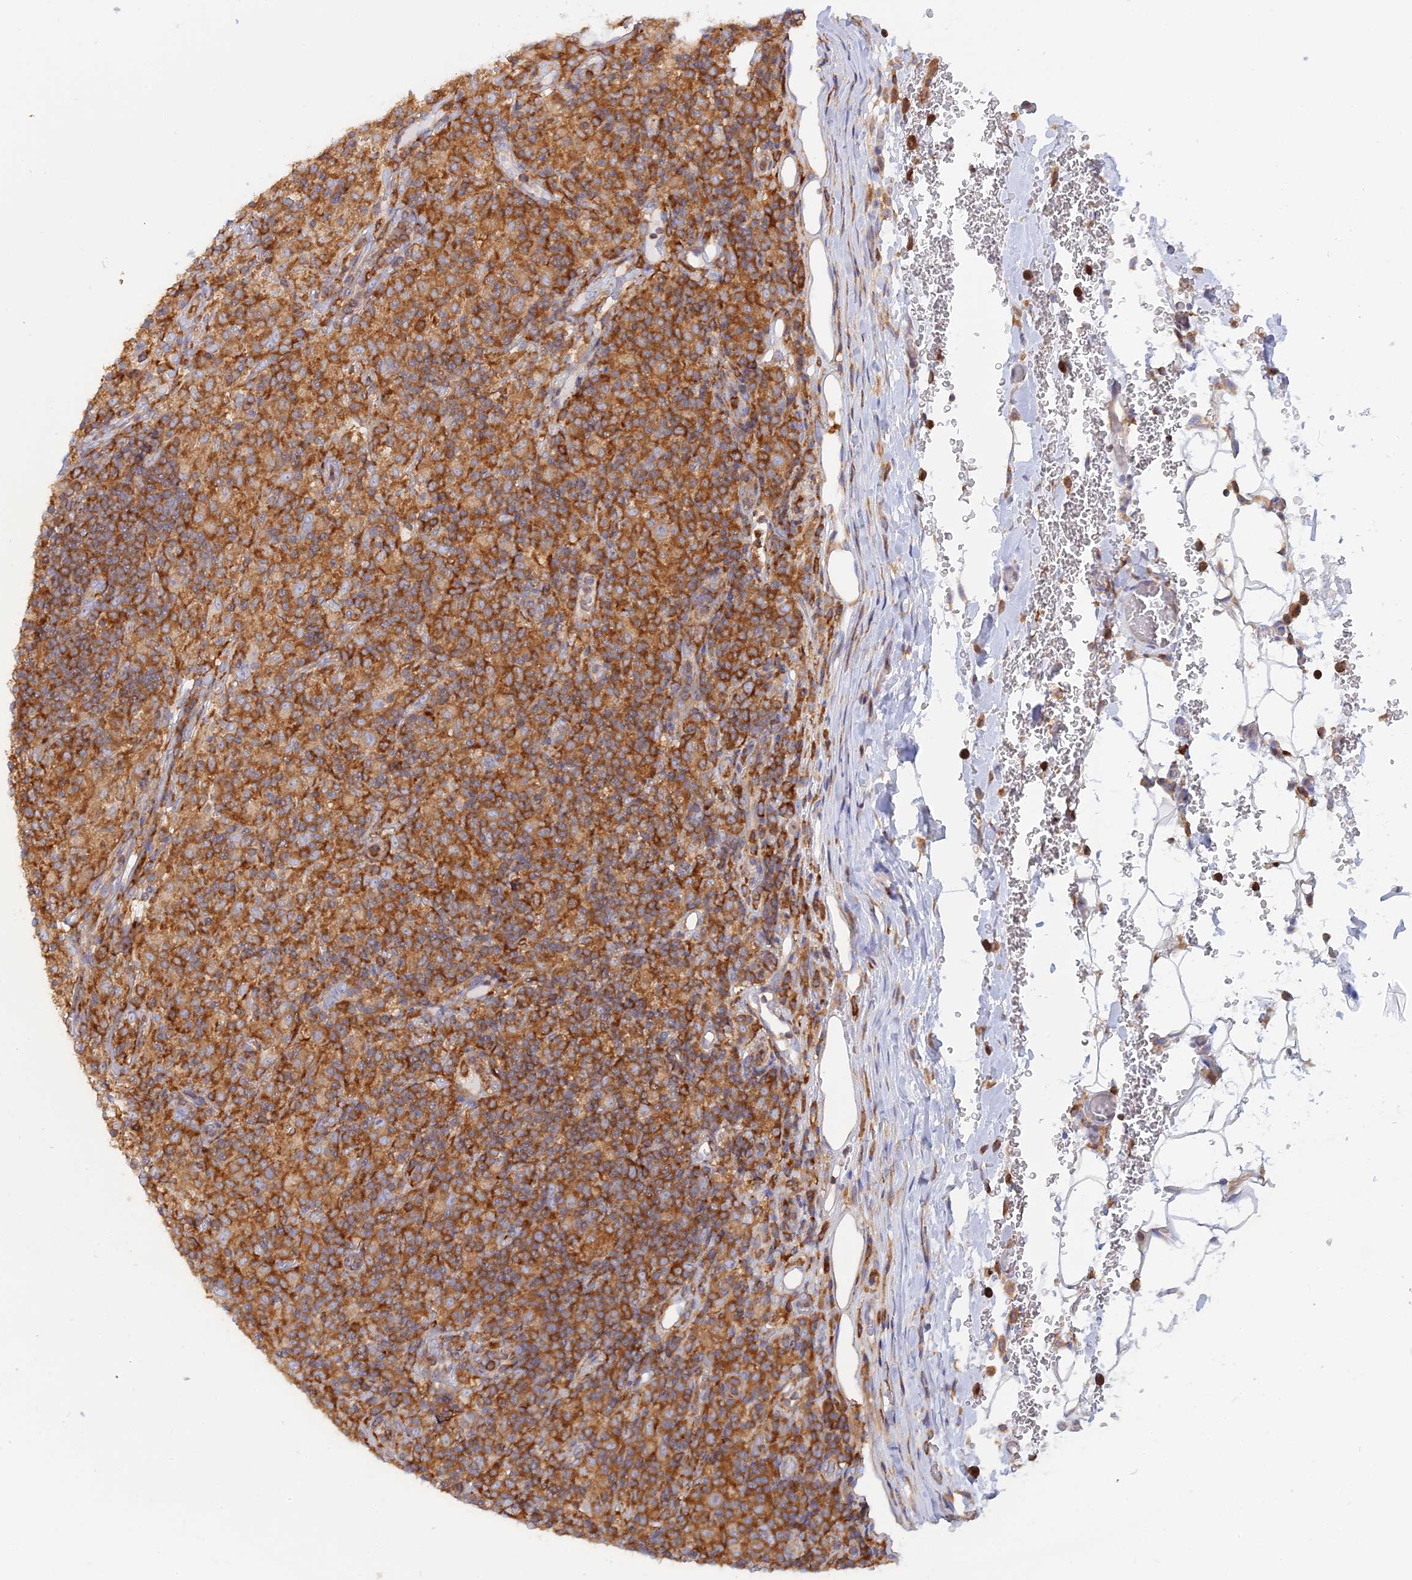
{"staining": {"intensity": "moderate", "quantity": ">75%", "location": "cytoplasmic/membranous"}, "tissue": "lymphoma", "cell_type": "Tumor cells", "image_type": "cancer", "snomed": [{"axis": "morphology", "description": "Hodgkin's disease, NOS"}, {"axis": "topography", "description": "Lymph node"}], "caption": "Approximately >75% of tumor cells in Hodgkin's disease demonstrate moderate cytoplasmic/membranous protein positivity as visualized by brown immunohistochemical staining.", "gene": "GMIP", "patient": {"sex": "male", "age": 70}}